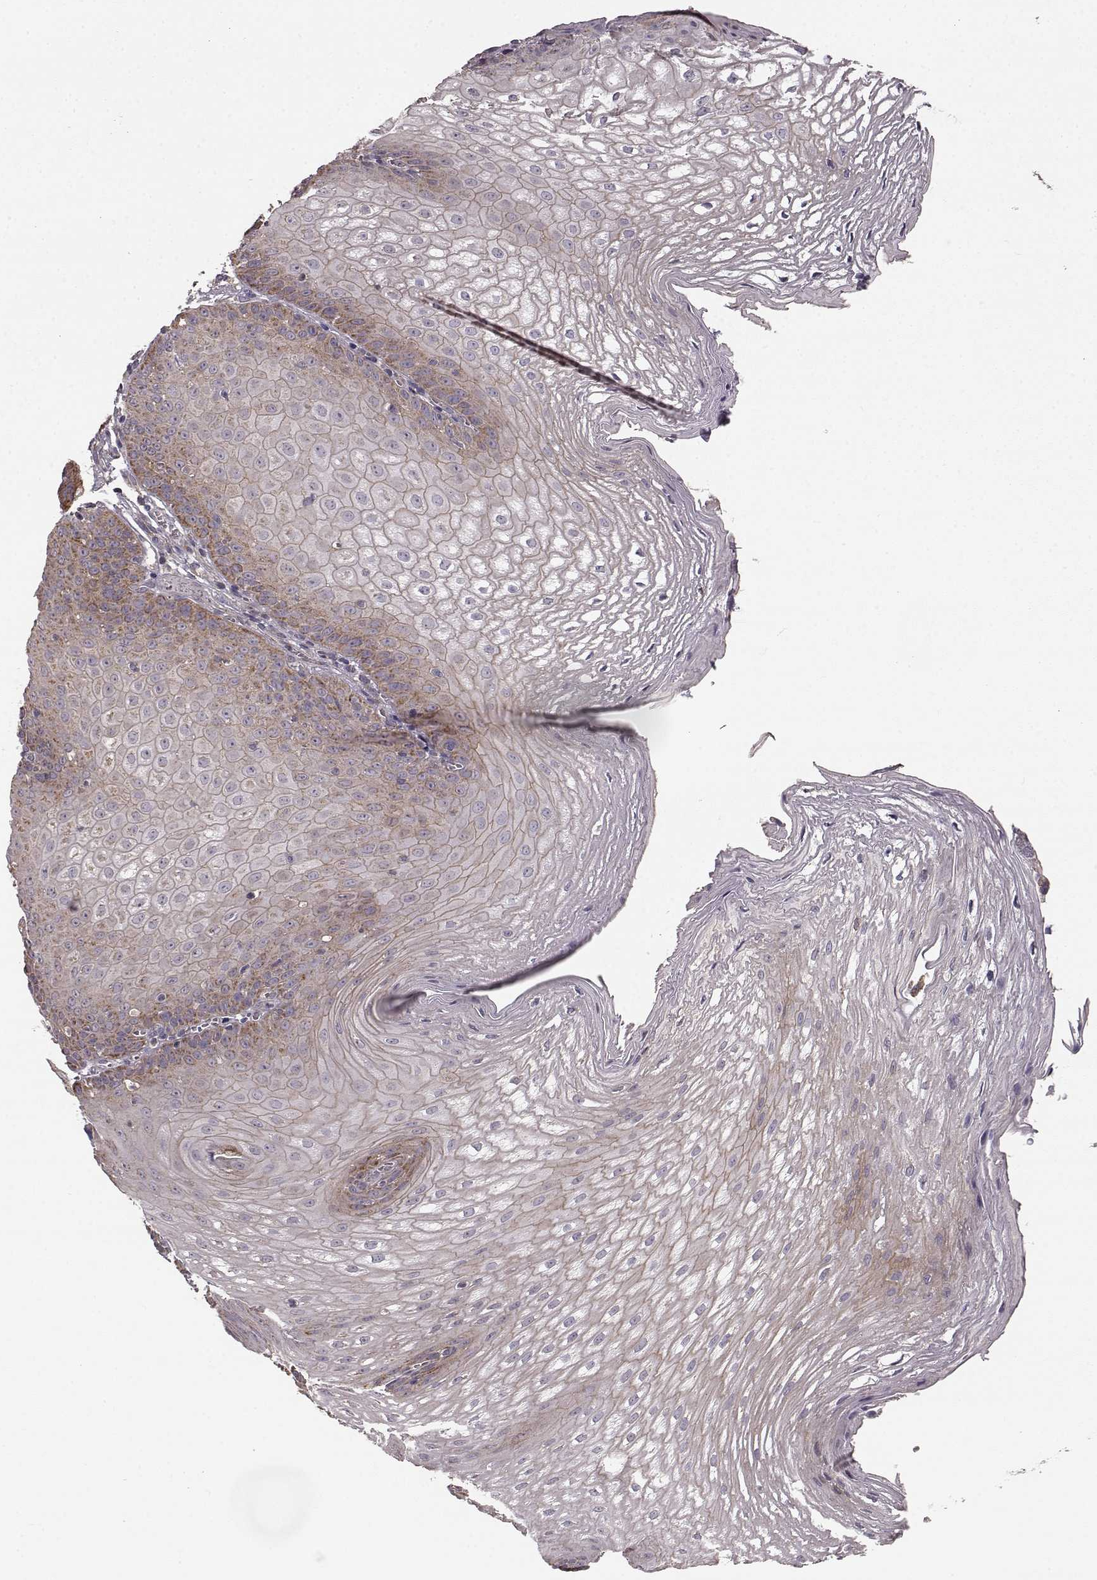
{"staining": {"intensity": "moderate", "quantity": "<25%", "location": "cytoplasmic/membranous"}, "tissue": "esophagus", "cell_type": "Squamous epithelial cells", "image_type": "normal", "snomed": [{"axis": "morphology", "description": "Normal tissue, NOS"}, {"axis": "topography", "description": "Esophagus"}], "caption": "This photomicrograph shows immunohistochemistry (IHC) staining of normal esophagus, with low moderate cytoplasmic/membranous staining in about <25% of squamous epithelial cells.", "gene": "ERBB3", "patient": {"sex": "male", "age": 72}}